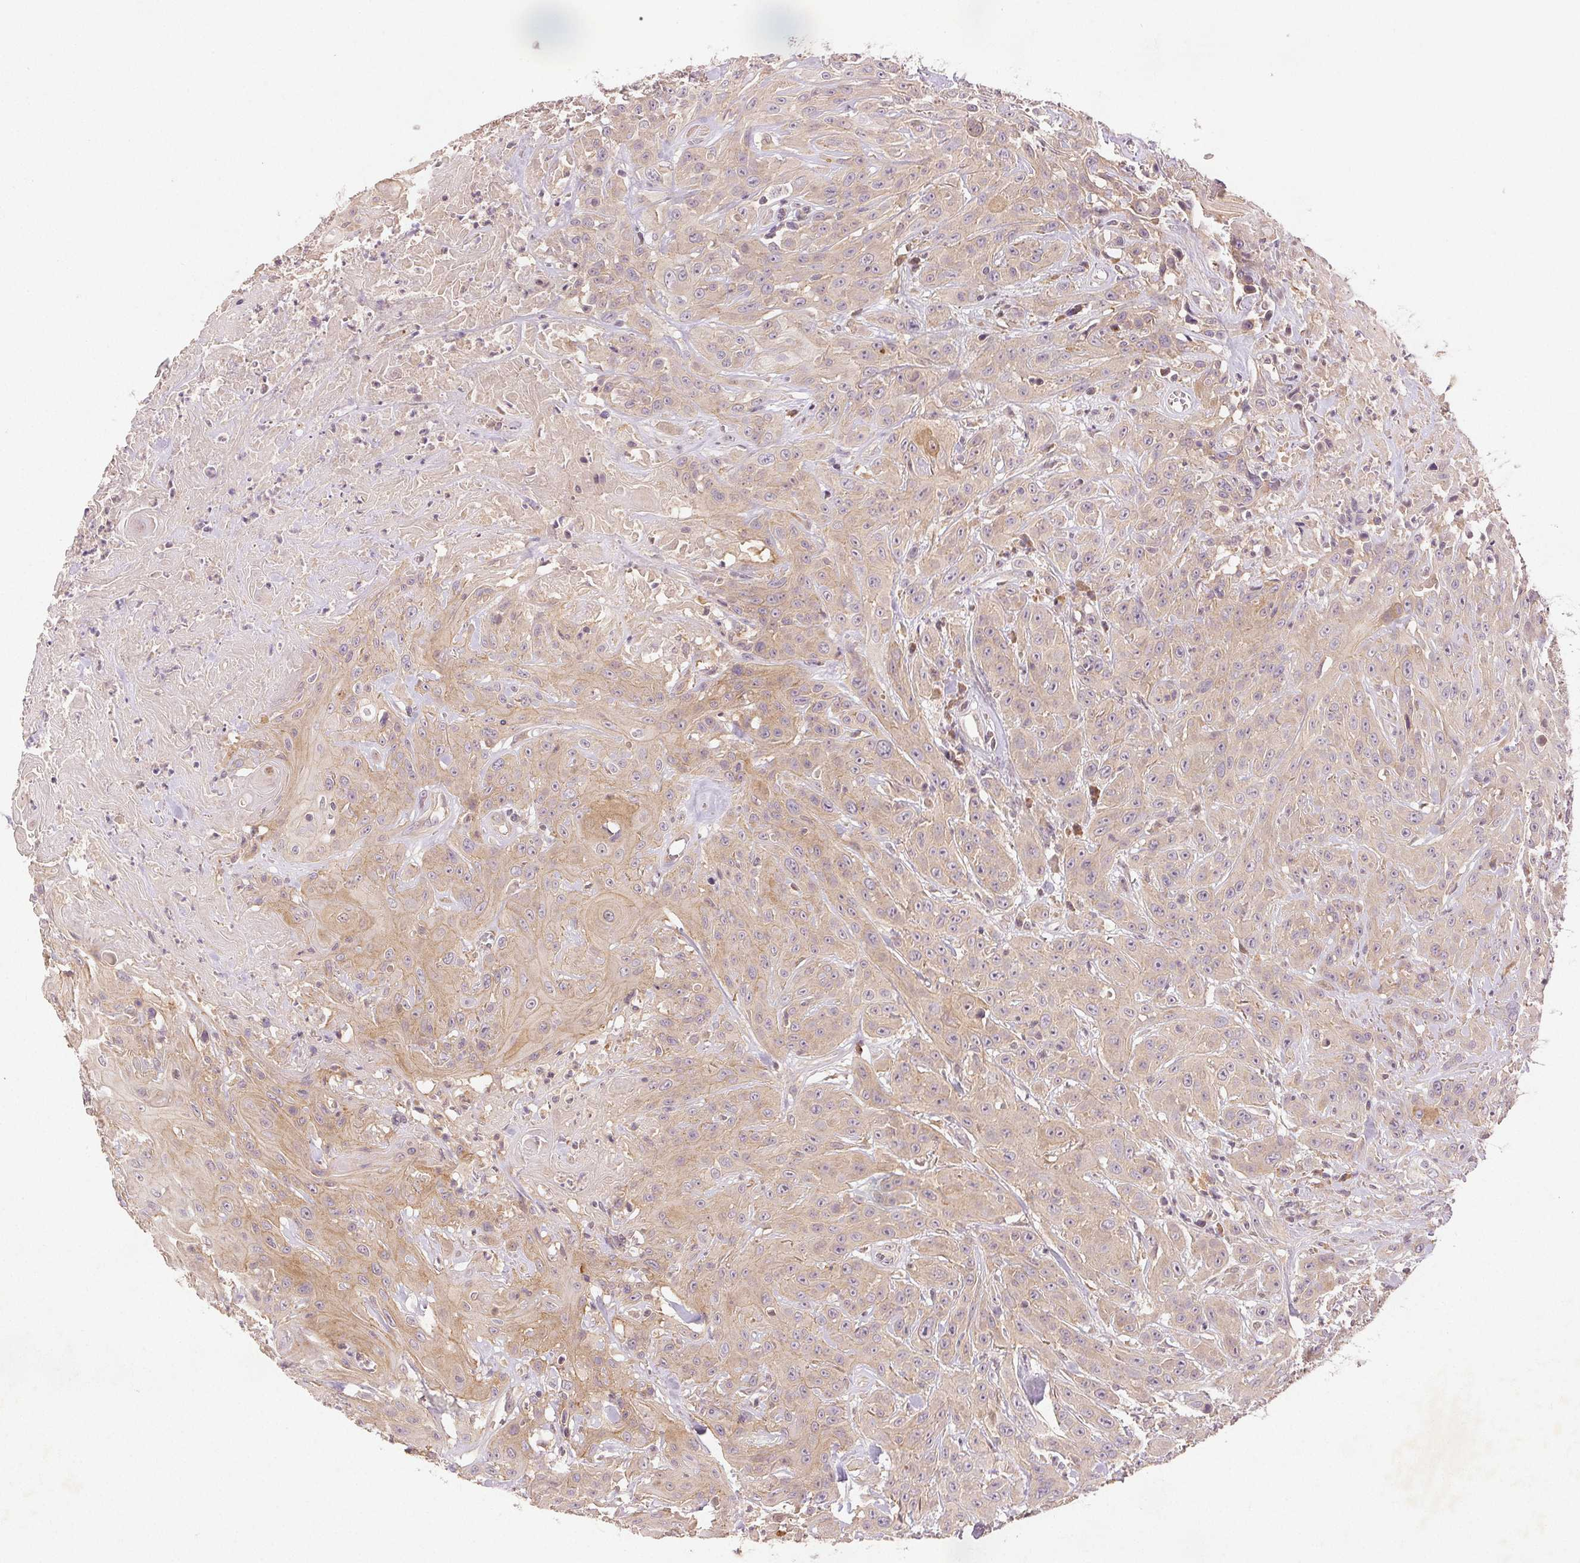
{"staining": {"intensity": "weak", "quantity": "25%-75%", "location": "cytoplasmic/membranous"}, "tissue": "head and neck cancer", "cell_type": "Tumor cells", "image_type": "cancer", "snomed": [{"axis": "morphology", "description": "Squamous cell carcinoma, NOS"}, {"axis": "topography", "description": "Skin"}, {"axis": "topography", "description": "Head-Neck"}], "caption": "Immunohistochemistry of squamous cell carcinoma (head and neck) shows low levels of weak cytoplasmic/membranous expression in about 25%-75% of tumor cells.", "gene": "YIF1B", "patient": {"sex": "male", "age": 80}}